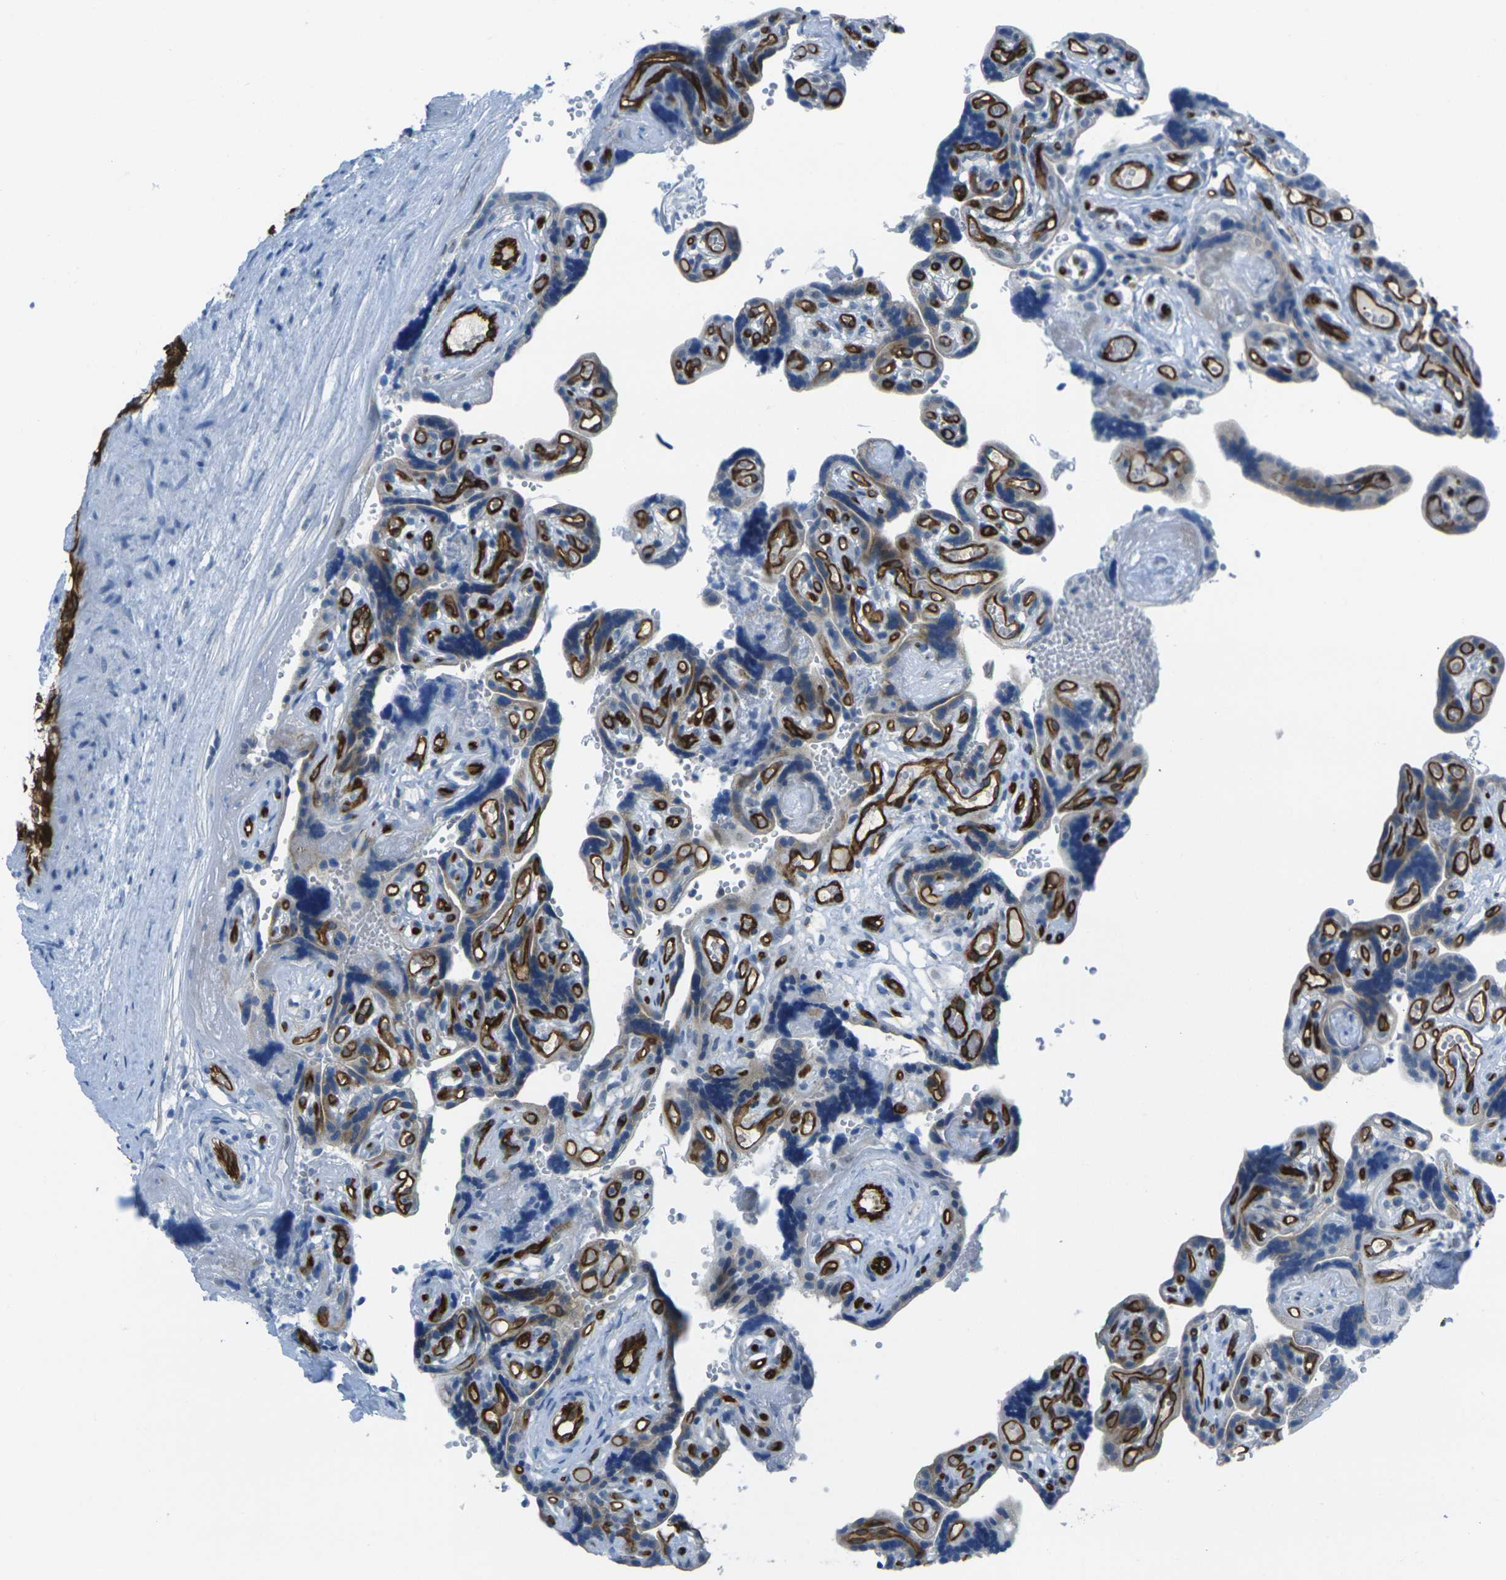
{"staining": {"intensity": "negative", "quantity": "none", "location": "none"}, "tissue": "placenta", "cell_type": "Decidual cells", "image_type": "normal", "snomed": [{"axis": "morphology", "description": "Normal tissue, NOS"}, {"axis": "topography", "description": "Placenta"}], "caption": "The micrograph shows no staining of decidual cells in normal placenta. (DAB immunohistochemistry, high magnification).", "gene": "HSPA12B", "patient": {"sex": "female", "age": 30}}